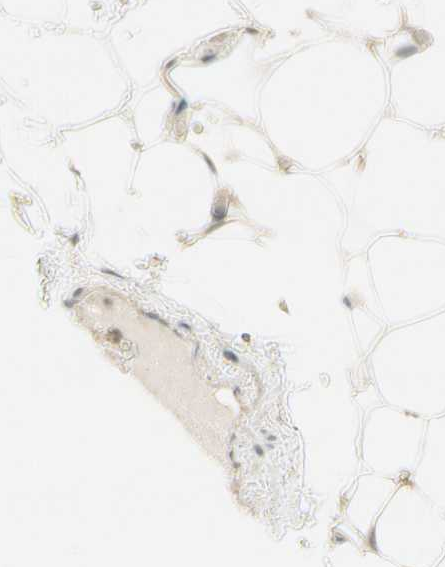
{"staining": {"intensity": "weak", "quantity": ">75%", "location": "cytoplasmic/membranous"}, "tissue": "adipose tissue", "cell_type": "Adipocytes", "image_type": "normal", "snomed": [{"axis": "morphology", "description": "Normal tissue, NOS"}, {"axis": "topography", "description": "Peripheral nerve tissue"}], "caption": "Human adipose tissue stained for a protein (brown) demonstrates weak cytoplasmic/membranous positive staining in approximately >75% of adipocytes.", "gene": "NFYA", "patient": {"sex": "male", "age": 70}}